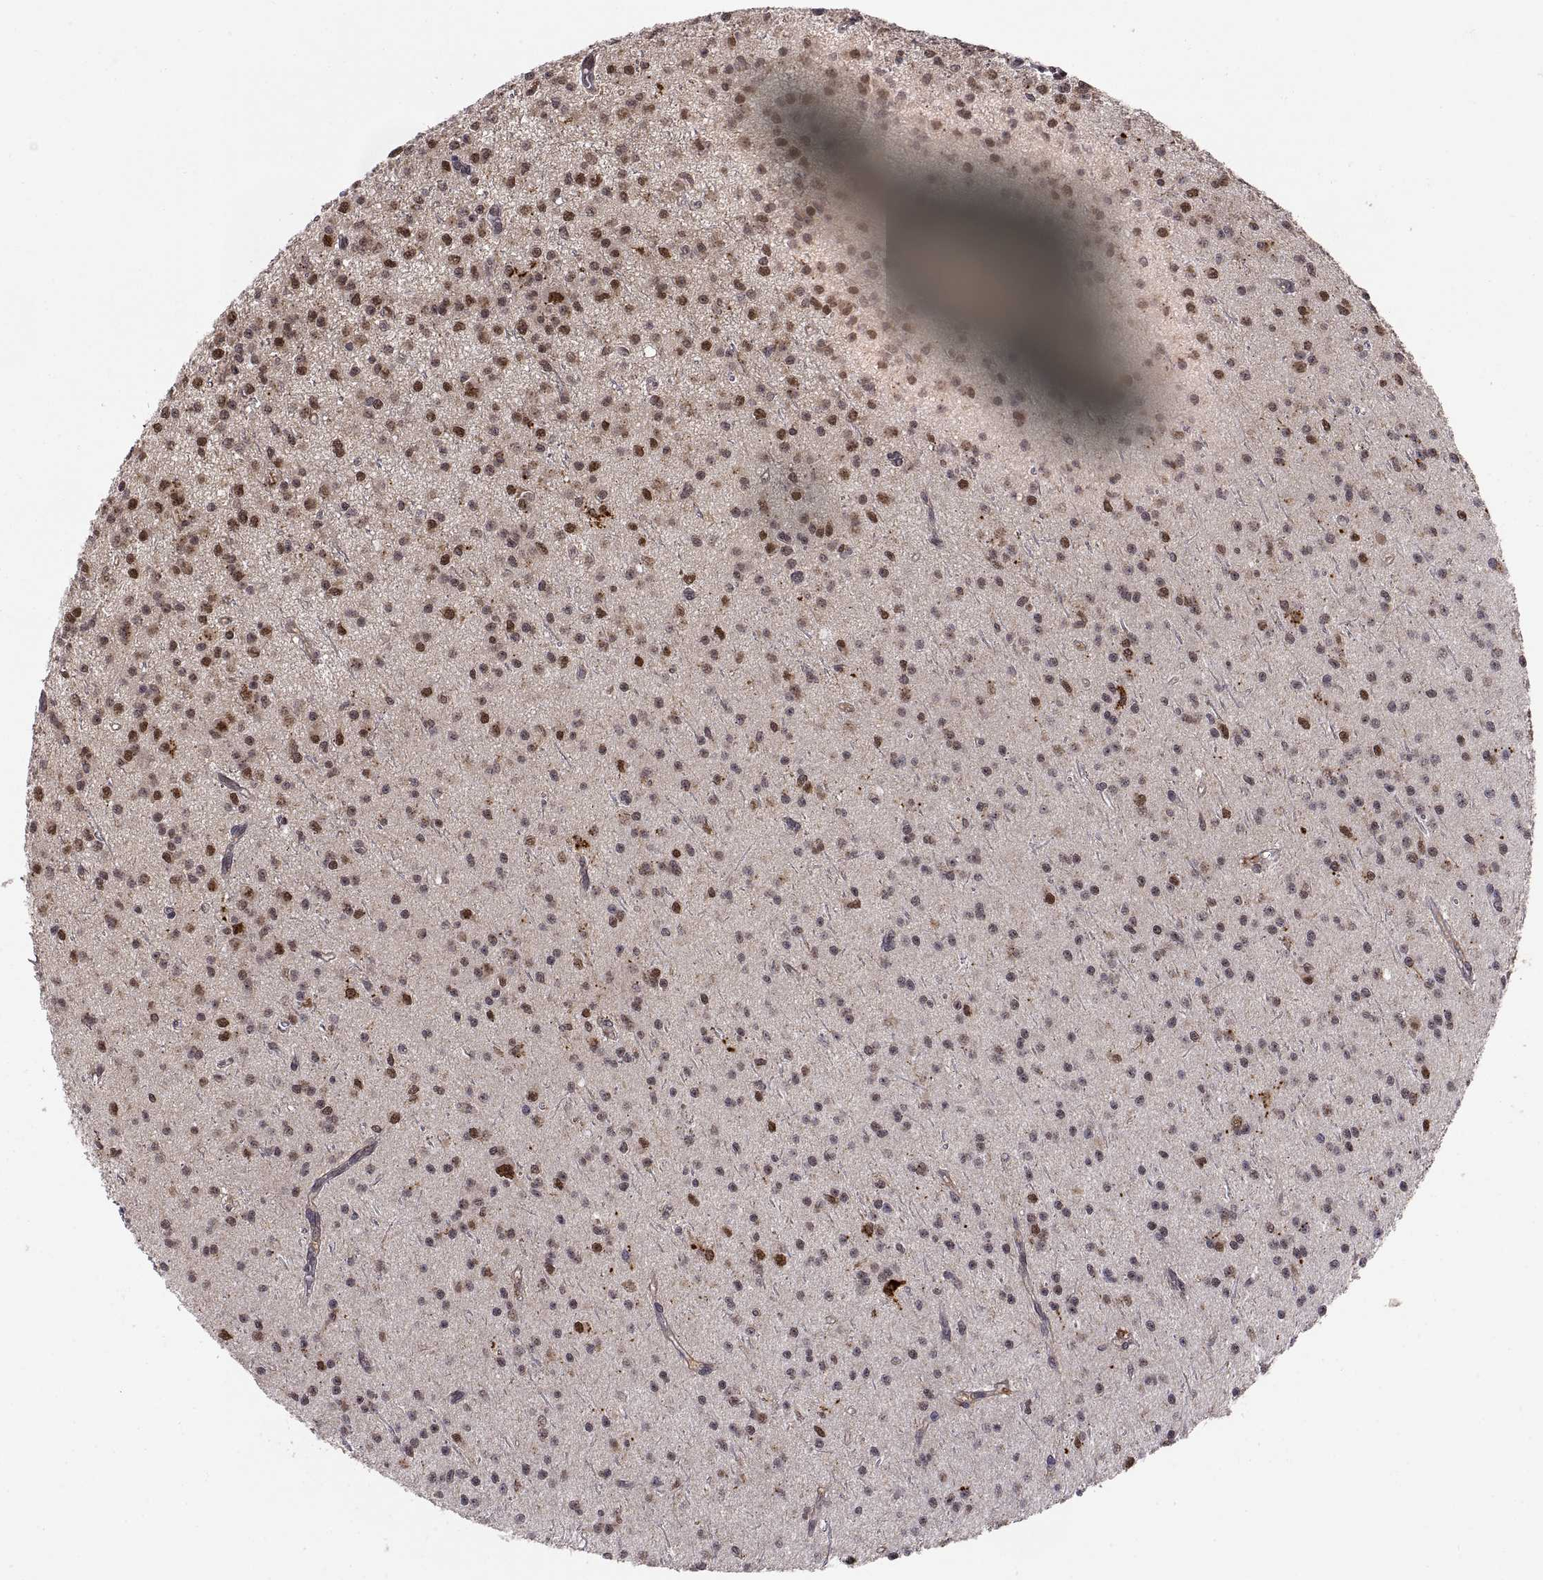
{"staining": {"intensity": "moderate", "quantity": "<25%", "location": "nuclear"}, "tissue": "glioma", "cell_type": "Tumor cells", "image_type": "cancer", "snomed": [{"axis": "morphology", "description": "Glioma, malignant, Low grade"}, {"axis": "topography", "description": "Brain"}], "caption": "Glioma tissue reveals moderate nuclear expression in approximately <25% of tumor cells, visualized by immunohistochemistry. (Brightfield microscopy of DAB IHC at high magnification).", "gene": "PSMC2", "patient": {"sex": "male", "age": 27}}